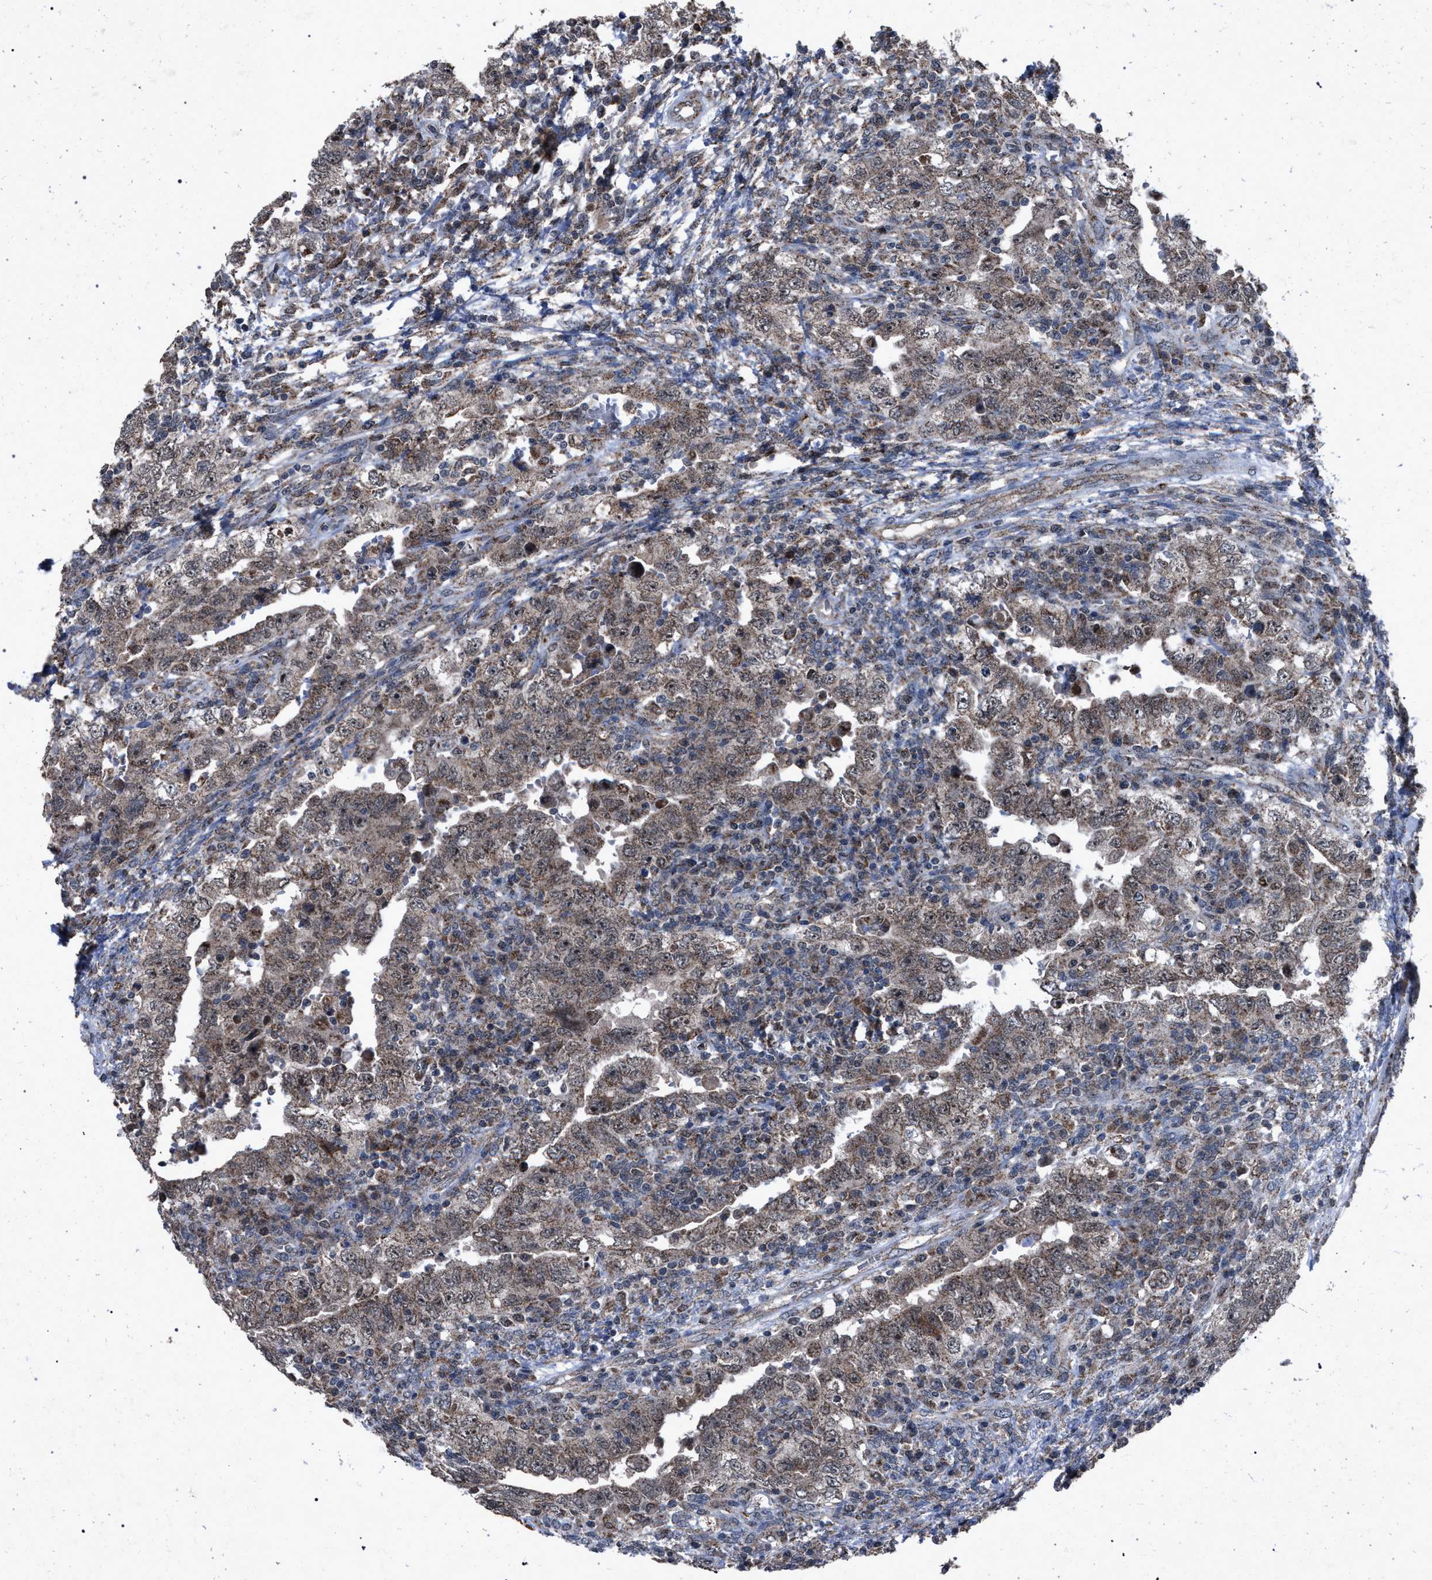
{"staining": {"intensity": "weak", "quantity": ">75%", "location": "cytoplasmic/membranous,nuclear"}, "tissue": "testis cancer", "cell_type": "Tumor cells", "image_type": "cancer", "snomed": [{"axis": "morphology", "description": "Carcinoma, Embryonal, NOS"}, {"axis": "topography", "description": "Testis"}], "caption": "Immunohistochemistry of testis cancer displays low levels of weak cytoplasmic/membranous and nuclear positivity in approximately >75% of tumor cells. The staining is performed using DAB brown chromogen to label protein expression. The nuclei are counter-stained blue using hematoxylin.", "gene": "HSD17B4", "patient": {"sex": "male", "age": 26}}